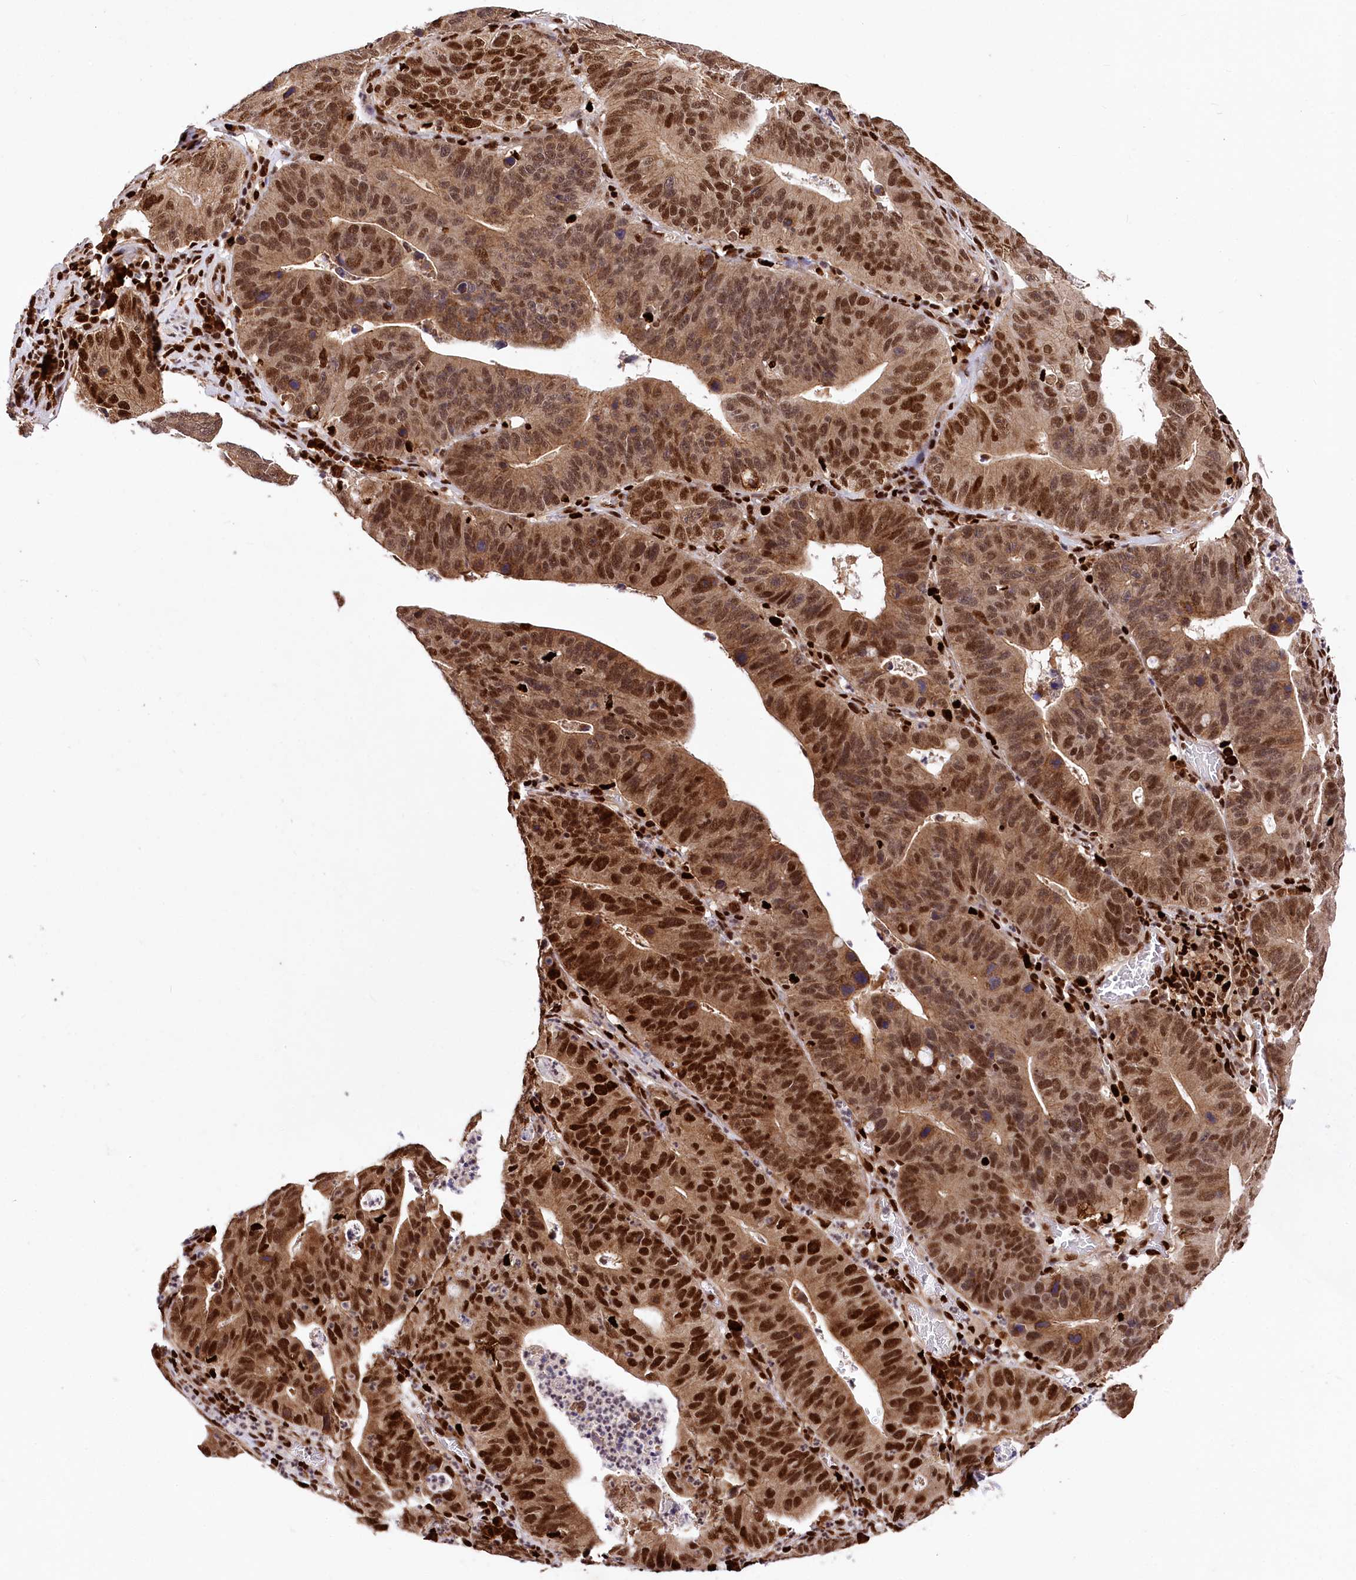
{"staining": {"intensity": "strong", "quantity": ">75%", "location": "cytoplasmic/membranous,nuclear"}, "tissue": "stomach cancer", "cell_type": "Tumor cells", "image_type": "cancer", "snomed": [{"axis": "morphology", "description": "Adenocarcinoma, NOS"}, {"axis": "topography", "description": "Stomach"}], "caption": "The immunohistochemical stain labels strong cytoplasmic/membranous and nuclear expression in tumor cells of stomach cancer tissue.", "gene": "FIGN", "patient": {"sex": "male", "age": 59}}